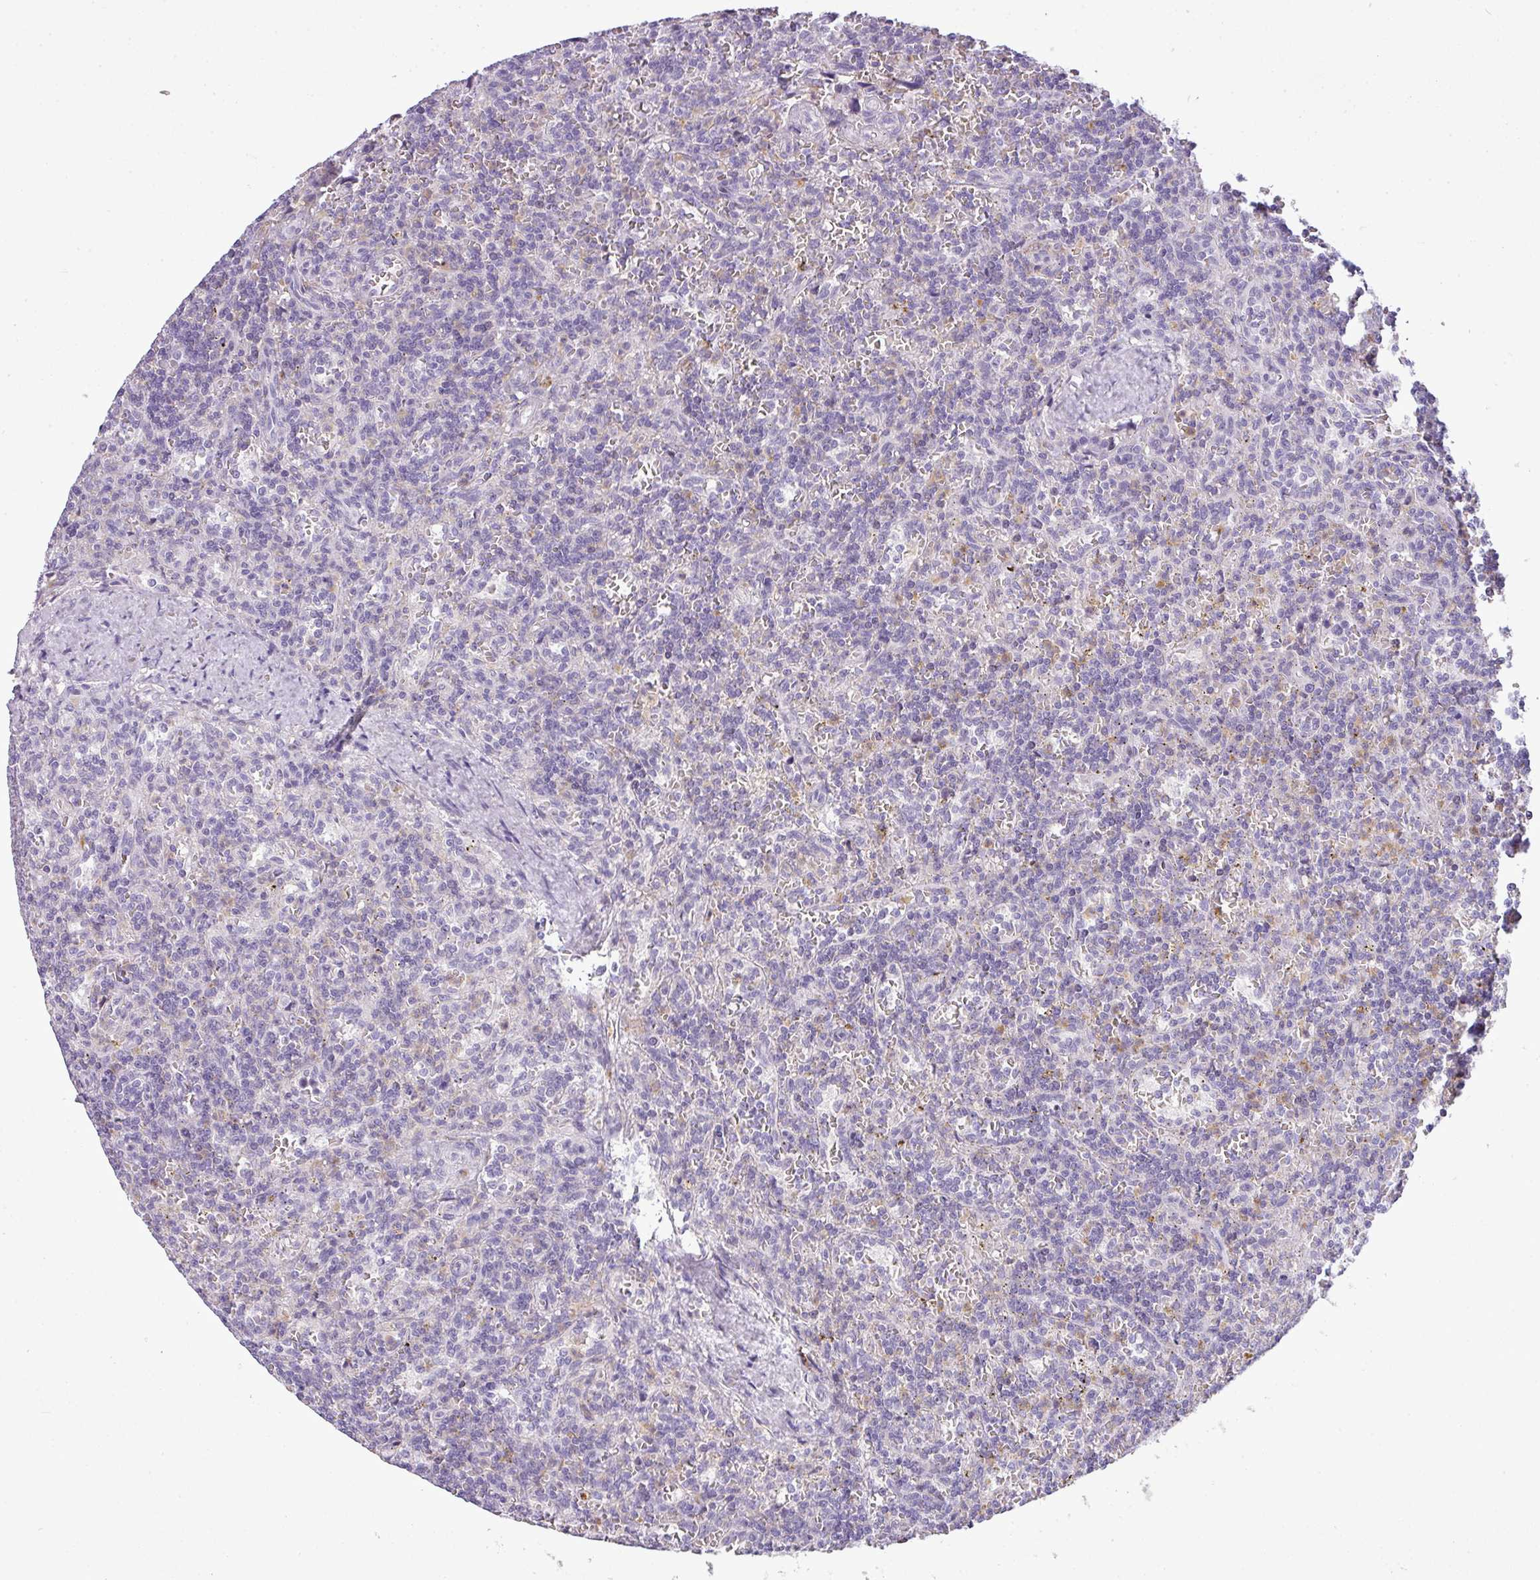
{"staining": {"intensity": "negative", "quantity": "none", "location": "none"}, "tissue": "lymphoma", "cell_type": "Tumor cells", "image_type": "cancer", "snomed": [{"axis": "morphology", "description": "Malignant lymphoma, non-Hodgkin's type, Low grade"}, {"axis": "topography", "description": "Spleen"}], "caption": "This is an immunohistochemistry (IHC) micrograph of human malignant lymphoma, non-Hodgkin's type (low-grade). There is no positivity in tumor cells.", "gene": "C4B", "patient": {"sex": "male", "age": 73}}